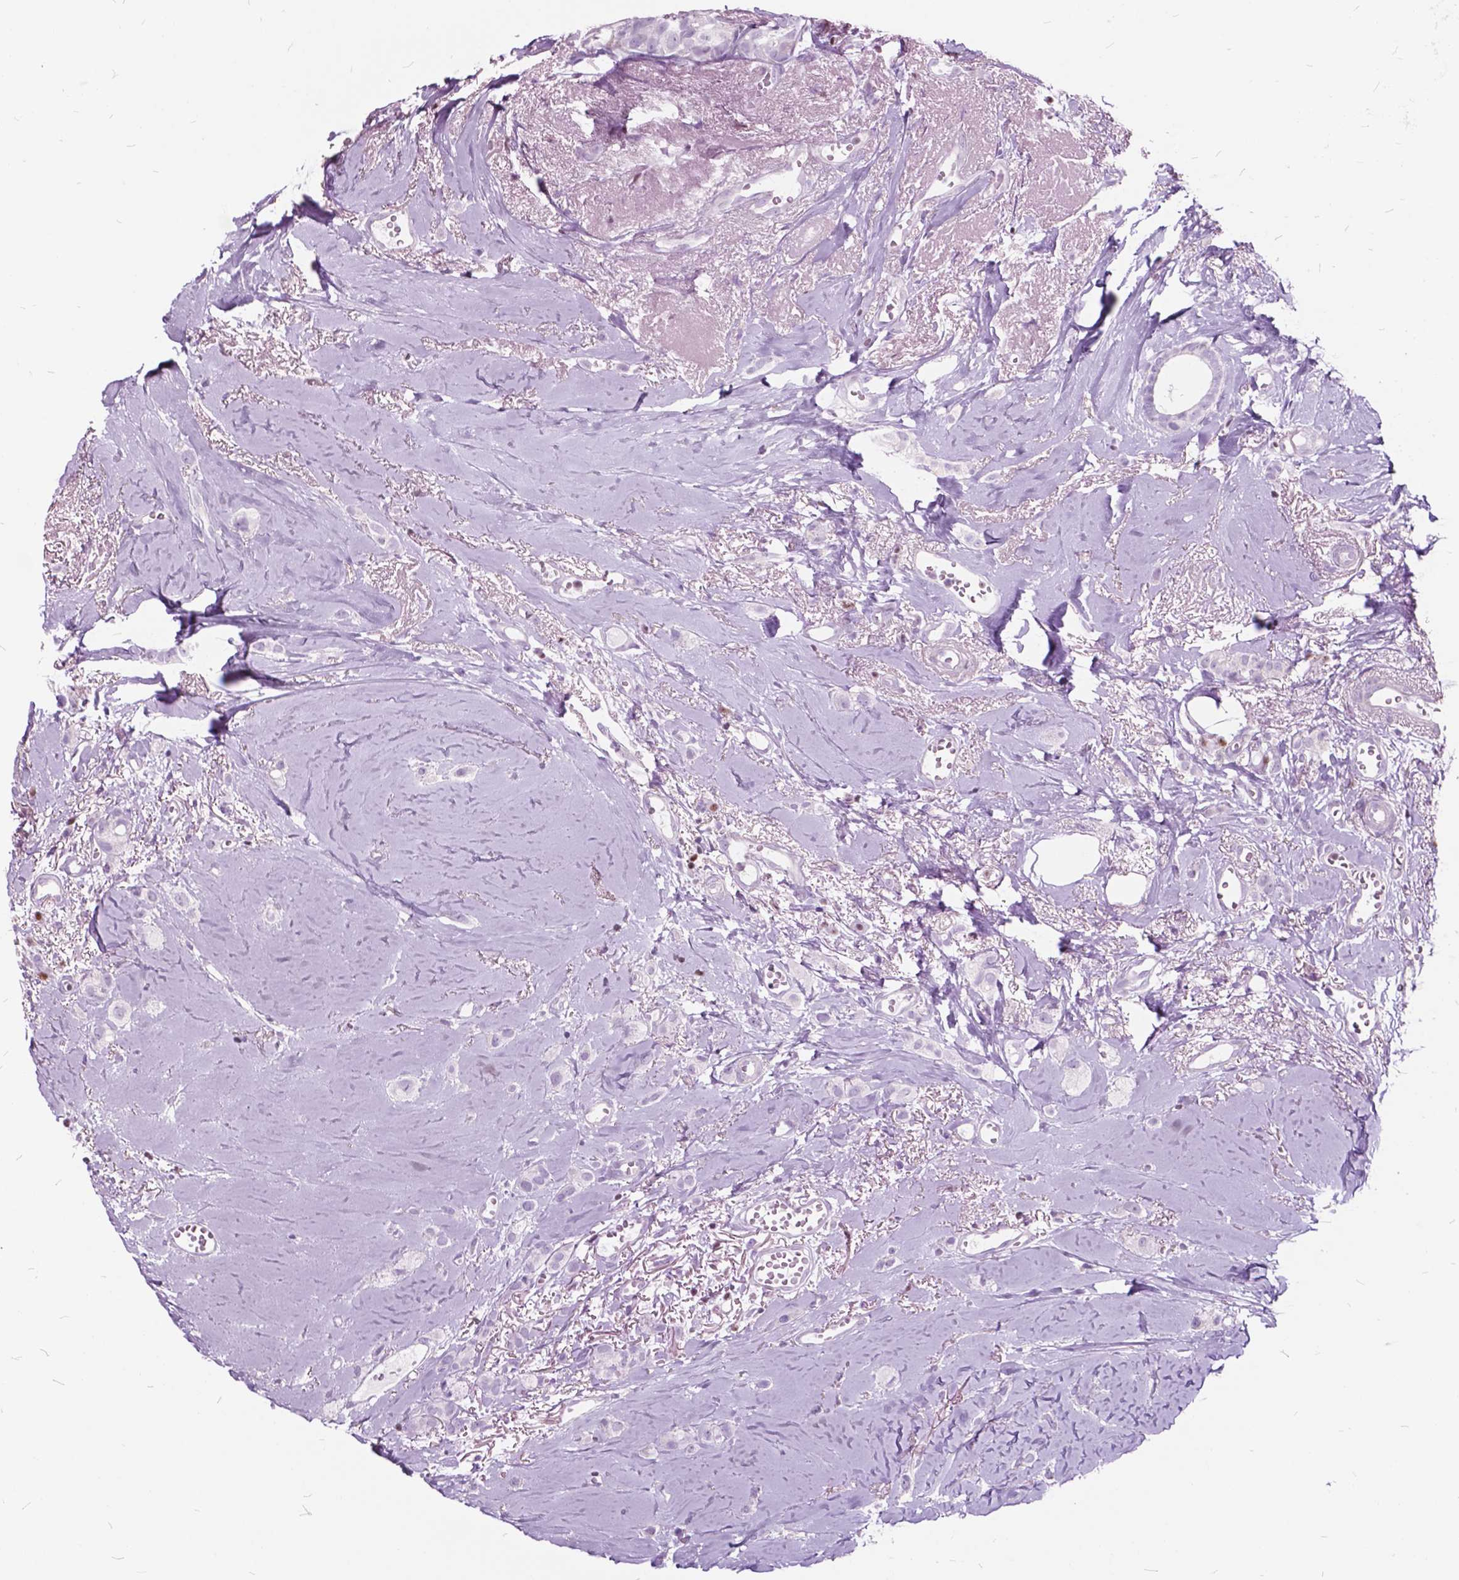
{"staining": {"intensity": "negative", "quantity": "none", "location": "none"}, "tissue": "breast cancer", "cell_type": "Tumor cells", "image_type": "cancer", "snomed": [{"axis": "morphology", "description": "Duct carcinoma"}, {"axis": "topography", "description": "Breast"}], "caption": "Immunohistochemical staining of human breast cancer shows no significant staining in tumor cells.", "gene": "SP140", "patient": {"sex": "female", "age": 85}}